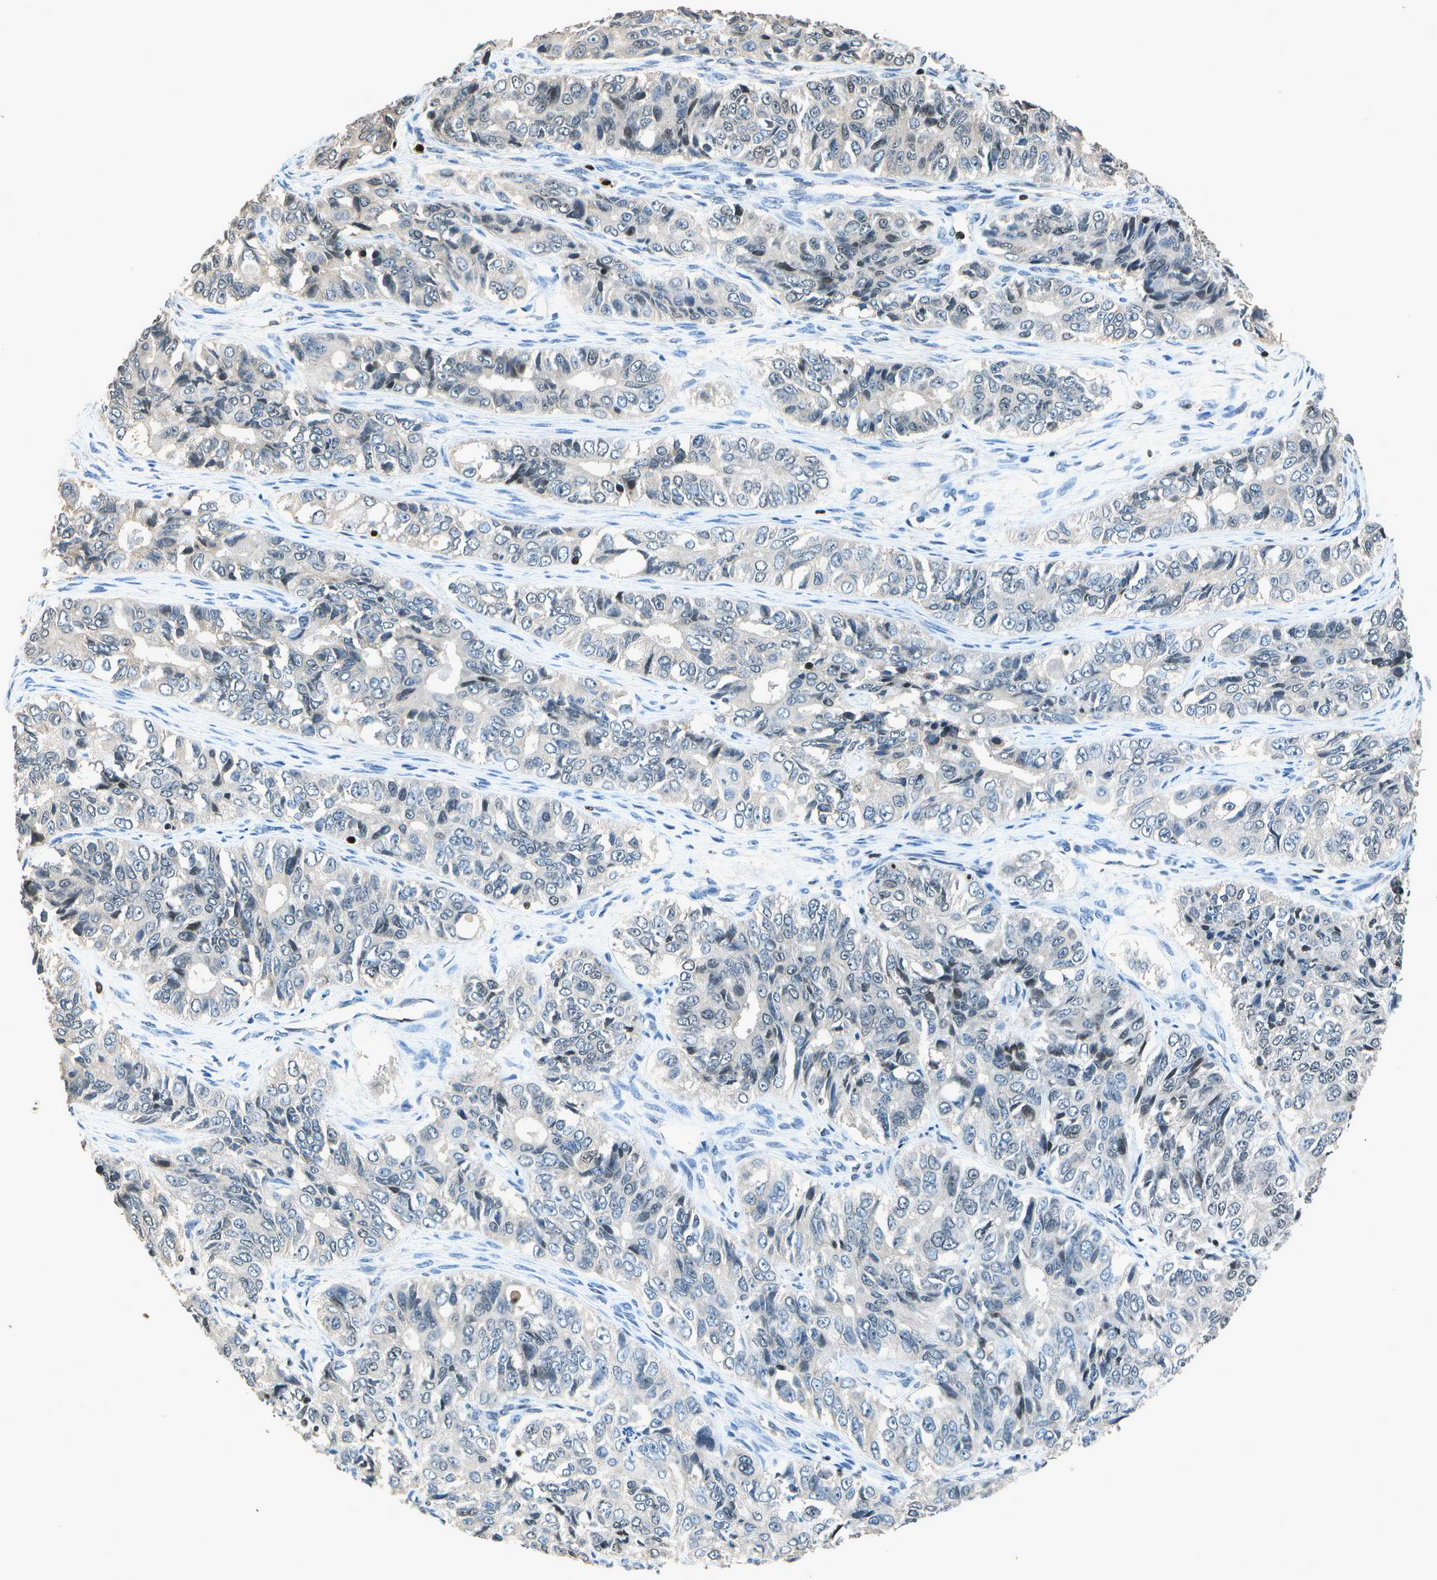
{"staining": {"intensity": "weak", "quantity": "<25%", "location": "nuclear"}, "tissue": "ovarian cancer", "cell_type": "Tumor cells", "image_type": "cancer", "snomed": [{"axis": "morphology", "description": "Carcinoma, endometroid"}, {"axis": "topography", "description": "Ovary"}], "caption": "This is a micrograph of immunohistochemistry (IHC) staining of endometroid carcinoma (ovarian), which shows no expression in tumor cells. Brightfield microscopy of IHC stained with DAB (brown) and hematoxylin (blue), captured at high magnification.", "gene": "PDLIM1", "patient": {"sex": "female", "age": 51}}